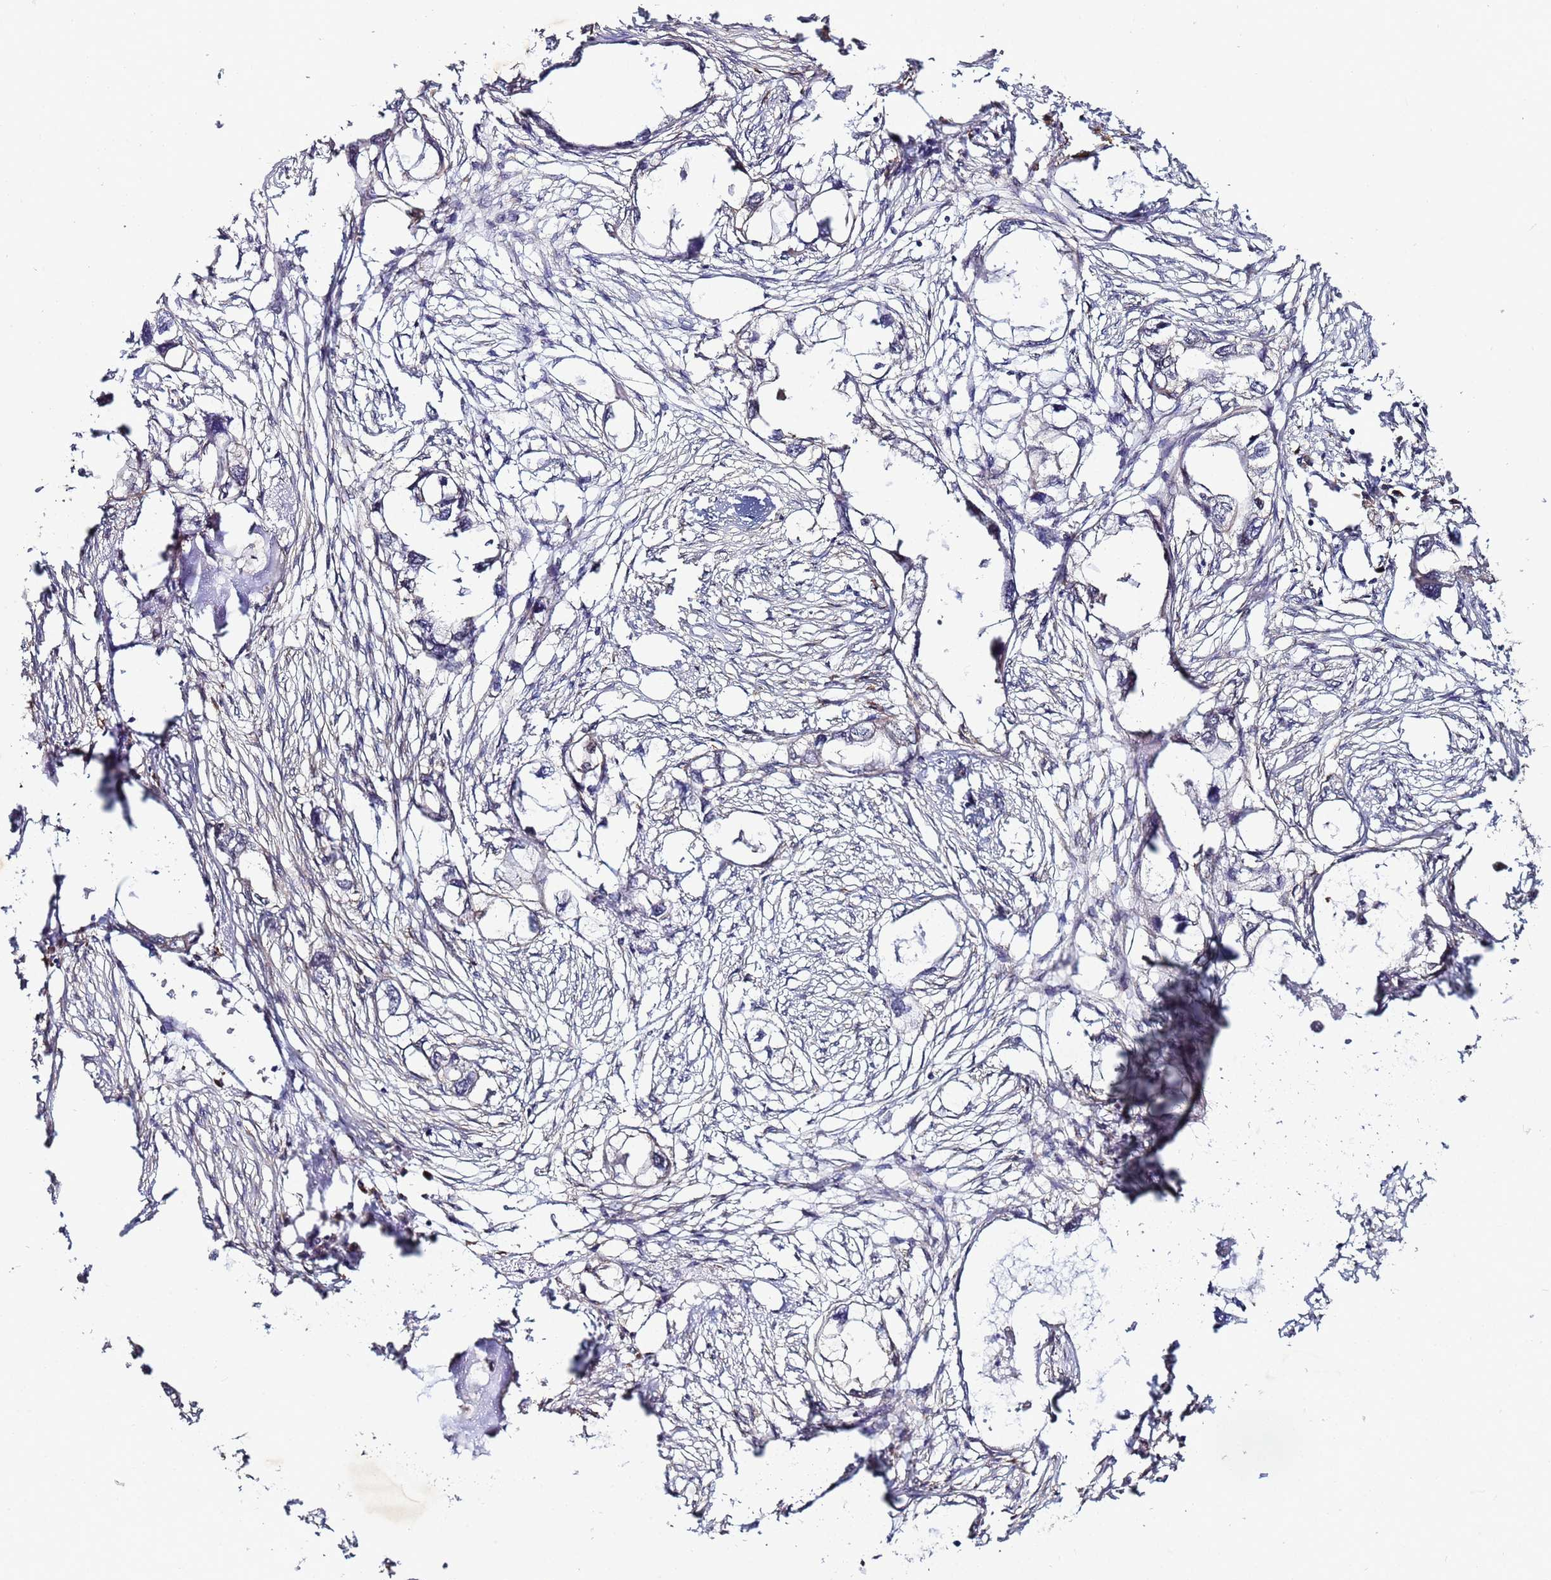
{"staining": {"intensity": "negative", "quantity": "none", "location": "none"}, "tissue": "endometrial cancer", "cell_type": "Tumor cells", "image_type": "cancer", "snomed": [{"axis": "morphology", "description": "Adenocarcinoma, NOS"}, {"axis": "morphology", "description": "Adenocarcinoma, metastatic, NOS"}, {"axis": "topography", "description": "Adipose tissue"}, {"axis": "topography", "description": "Endometrium"}], "caption": "Adenocarcinoma (endometrial) stained for a protein using immunohistochemistry (IHC) exhibits no expression tumor cells.", "gene": "NAXE", "patient": {"sex": "female", "age": 67}}